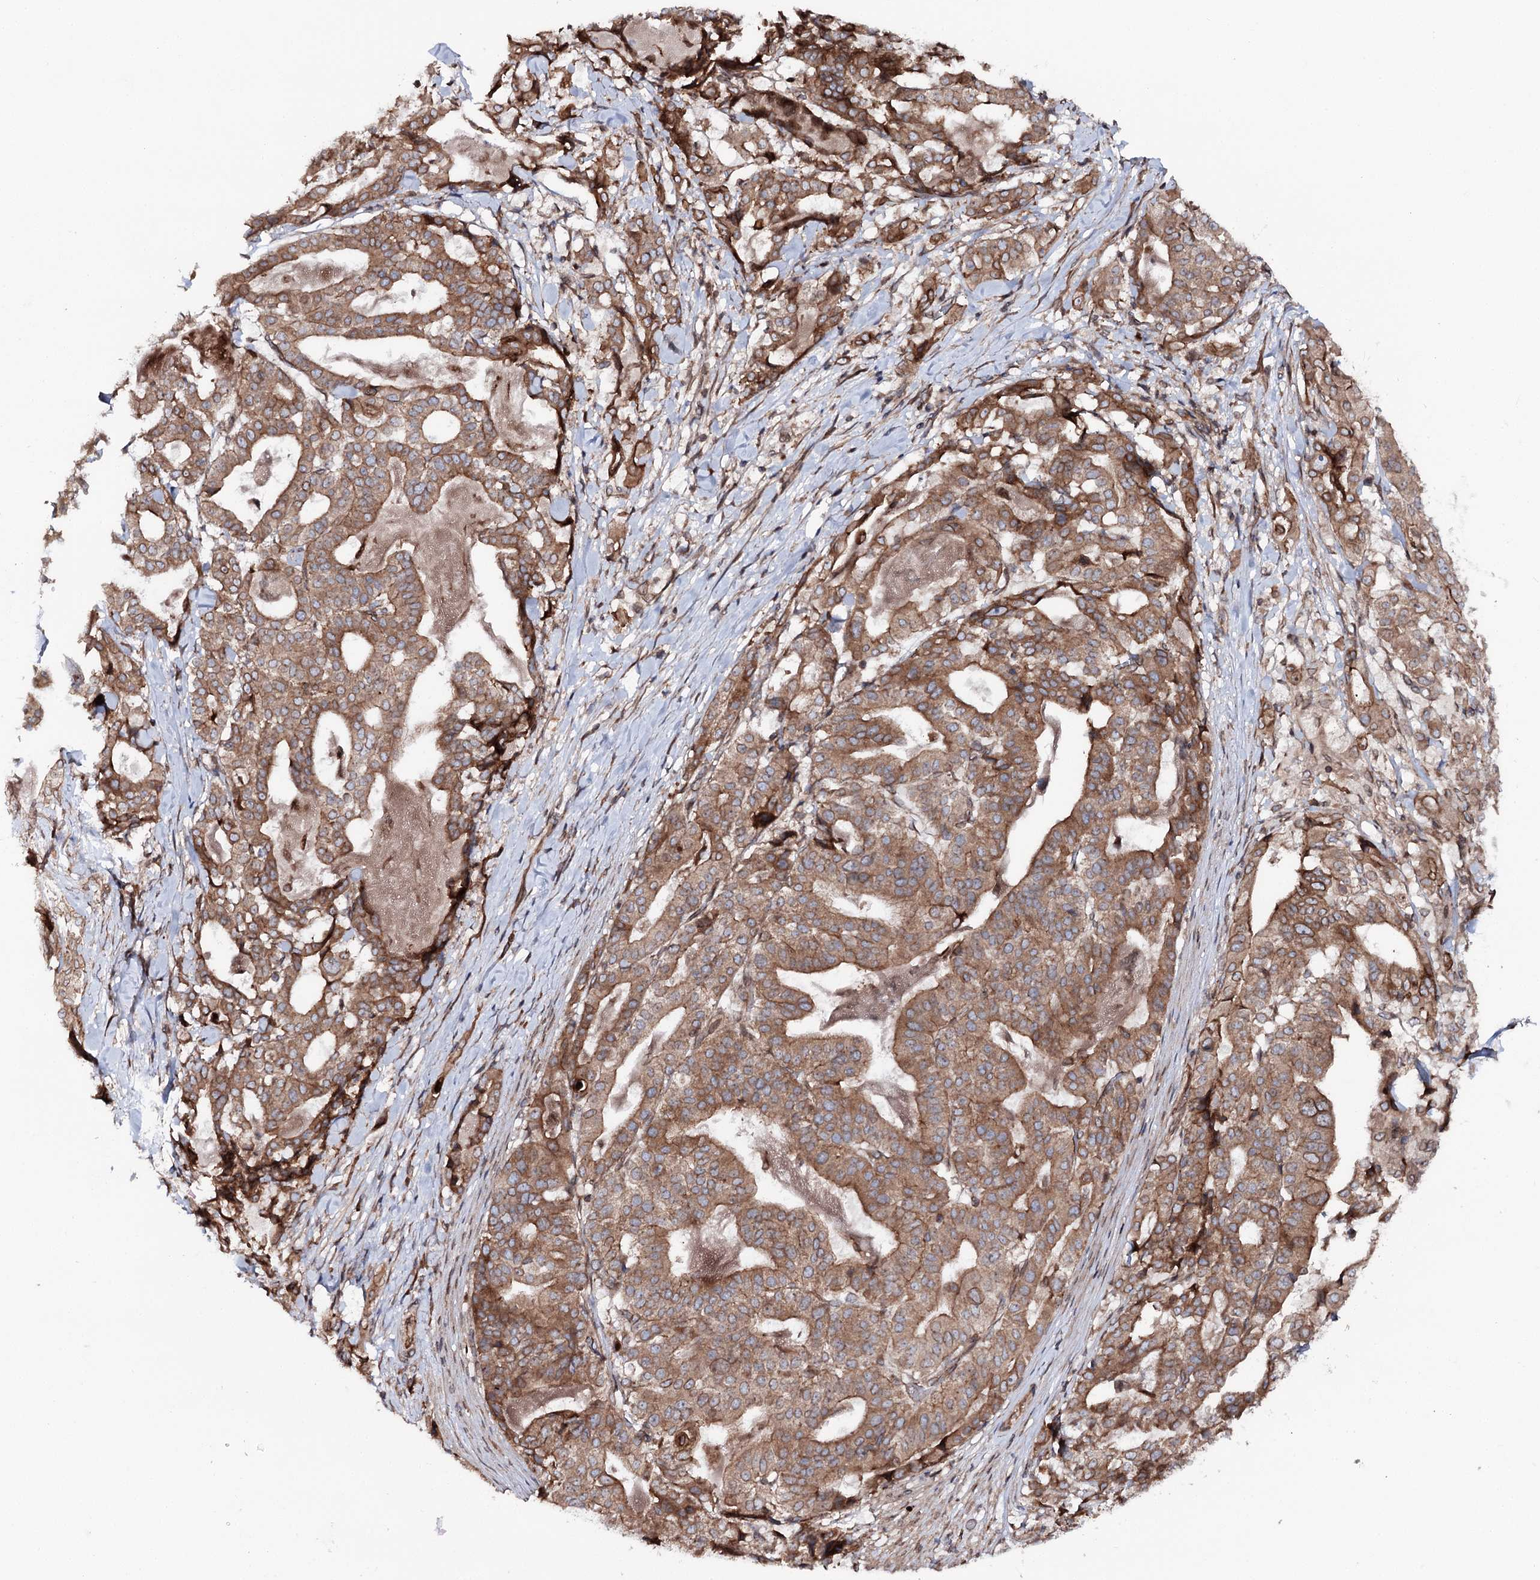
{"staining": {"intensity": "moderate", "quantity": ">75%", "location": "cytoplasmic/membranous"}, "tissue": "stomach cancer", "cell_type": "Tumor cells", "image_type": "cancer", "snomed": [{"axis": "morphology", "description": "Adenocarcinoma, NOS"}, {"axis": "topography", "description": "Stomach"}], "caption": "Stomach cancer (adenocarcinoma) tissue exhibits moderate cytoplasmic/membranous staining in approximately >75% of tumor cells, visualized by immunohistochemistry.", "gene": "FGFR1OP2", "patient": {"sex": "male", "age": 48}}